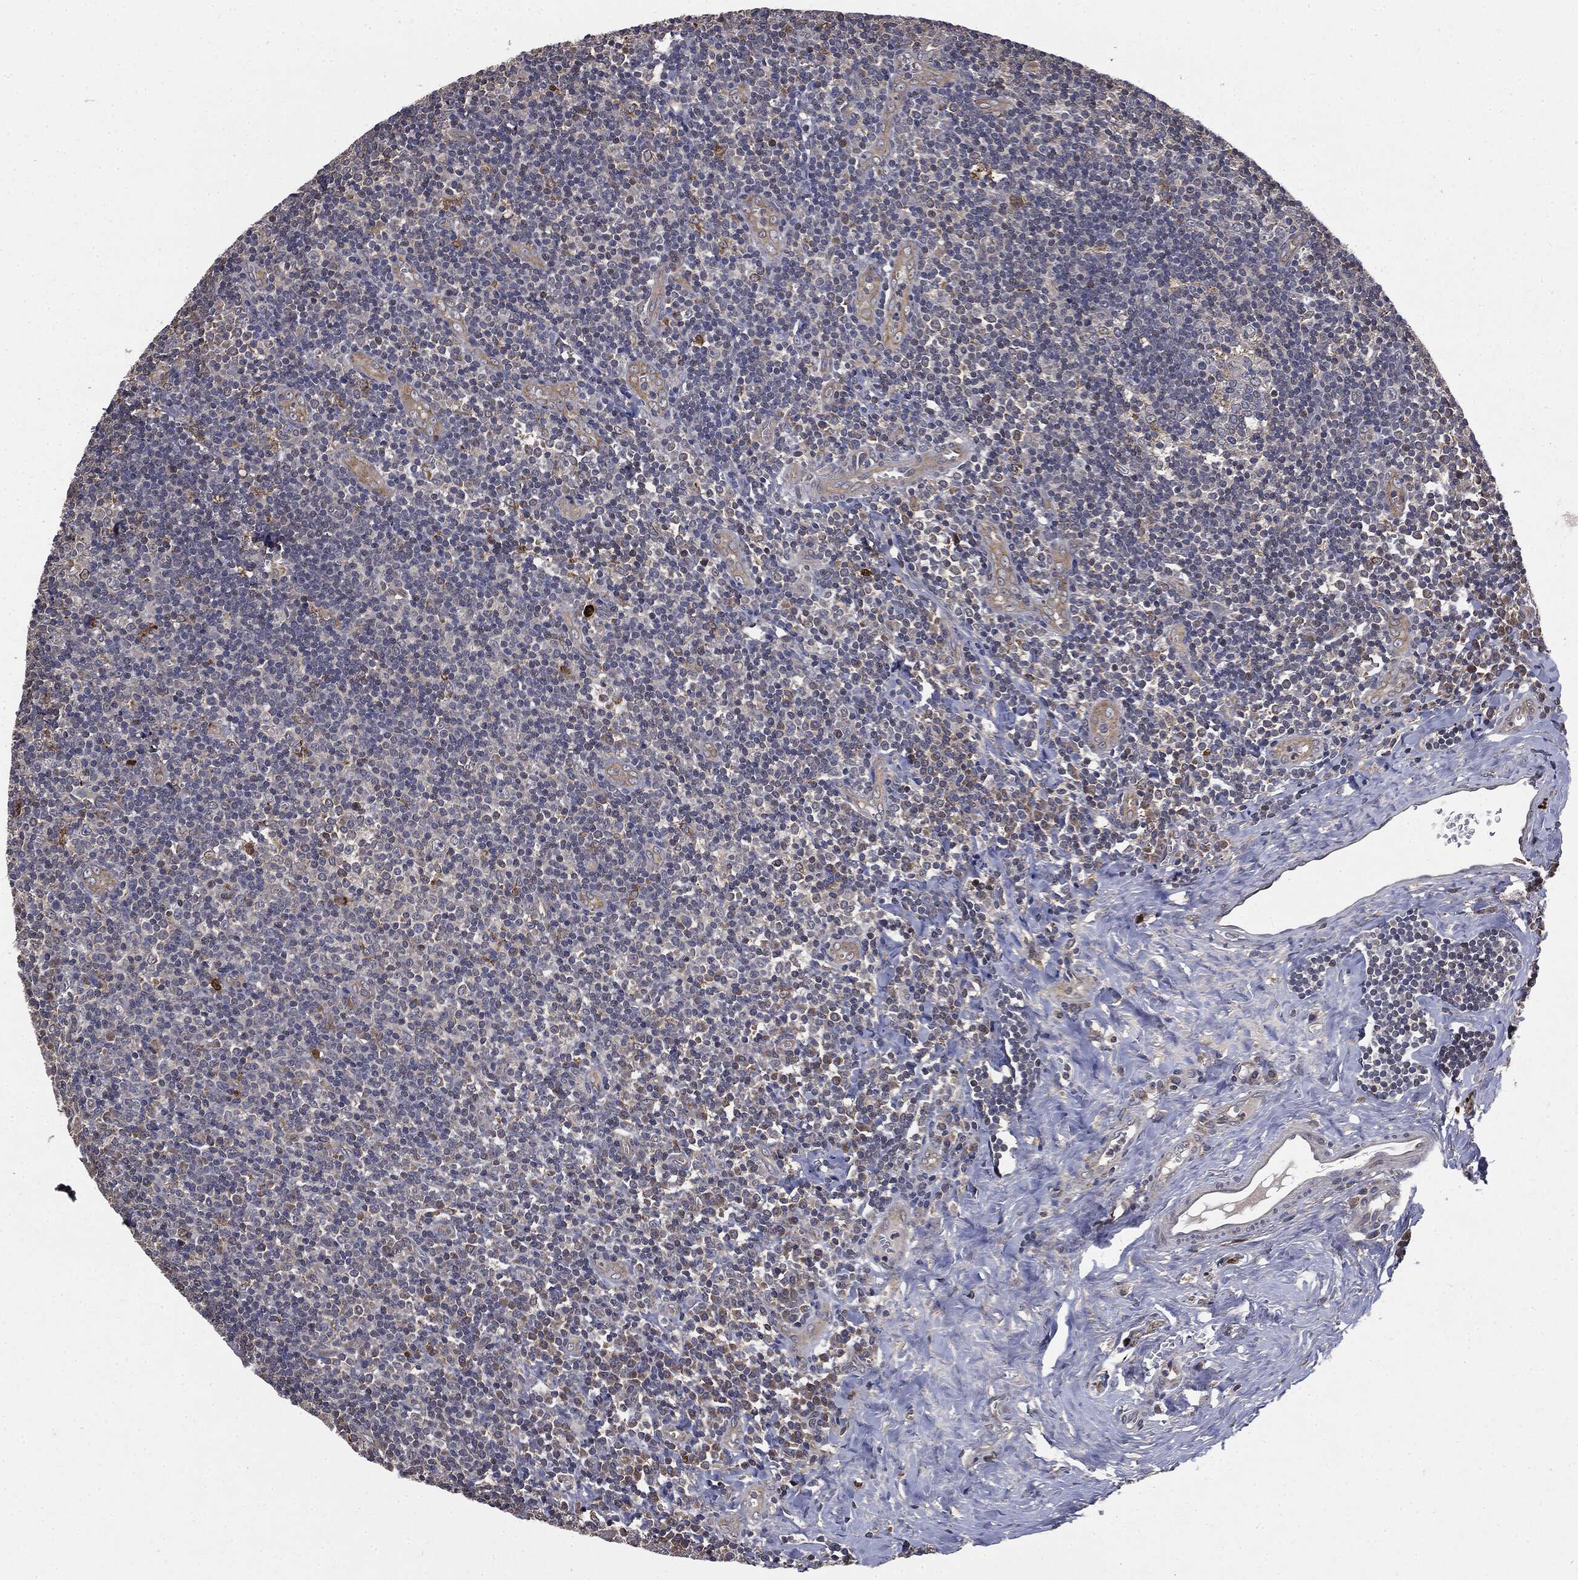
{"staining": {"intensity": "weak", "quantity": "<25%", "location": "cytoplasmic/membranous"}, "tissue": "tonsil", "cell_type": "Germinal center cells", "image_type": "normal", "snomed": [{"axis": "morphology", "description": "Normal tissue, NOS"}, {"axis": "morphology", "description": "Inflammation, NOS"}, {"axis": "topography", "description": "Tonsil"}], "caption": "The micrograph exhibits no staining of germinal center cells in benign tonsil.", "gene": "PLOD3", "patient": {"sex": "female", "age": 31}}